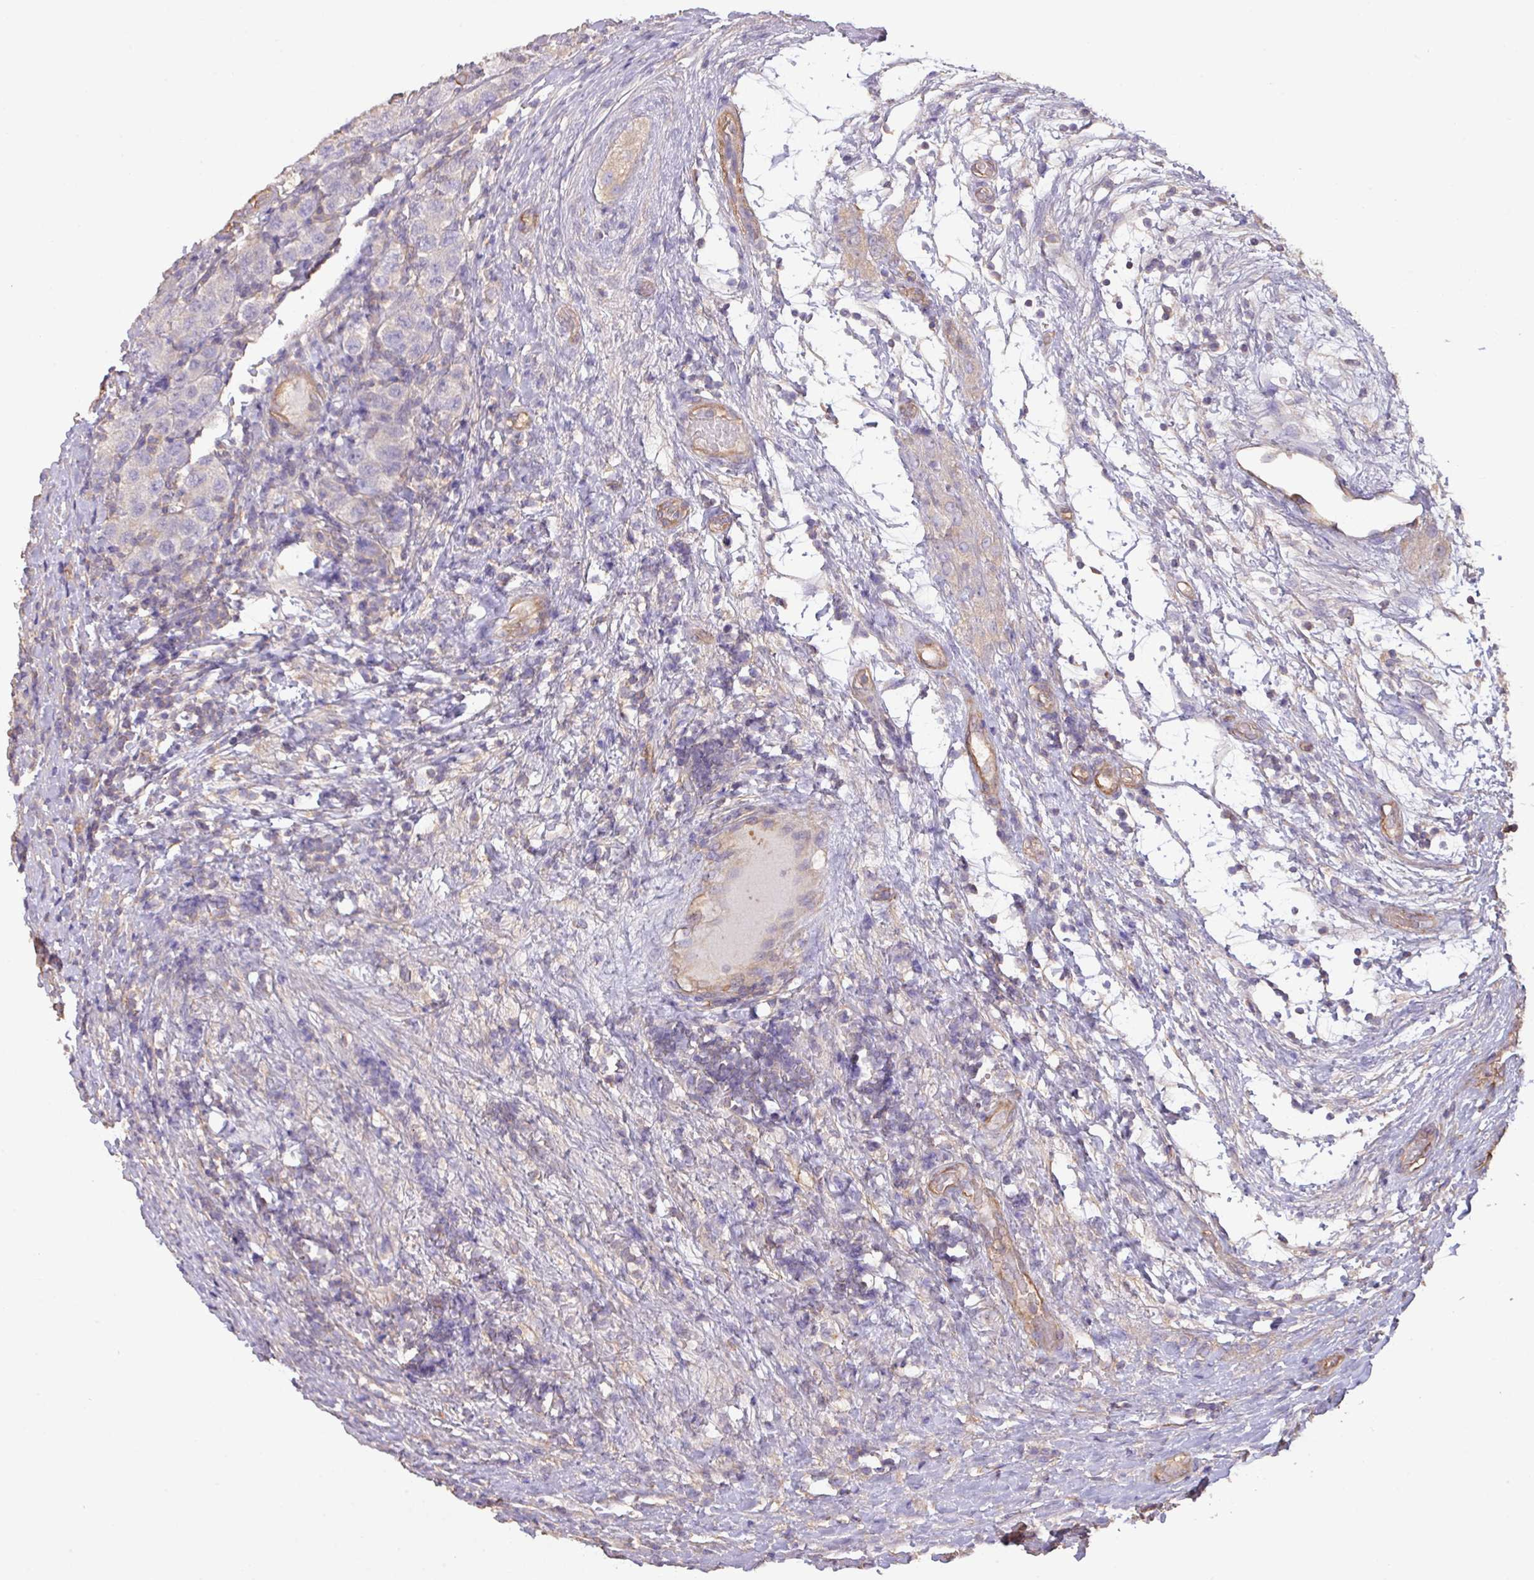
{"staining": {"intensity": "negative", "quantity": "none", "location": "none"}, "tissue": "testis cancer", "cell_type": "Tumor cells", "image_type": "cancer", "snomed": [{"axis": "morphology", "description": "Seminoma, NOS"}, {"axis": "topography", "description": "Testis"}], "caption": "Tumor cells show no significant positivity in testis seminoma. (DAB (3,3'-diaminobenzidine) IHC, high magnification).", "gene": "CALML4", "patient": {"sex": "male", "age": 34}}